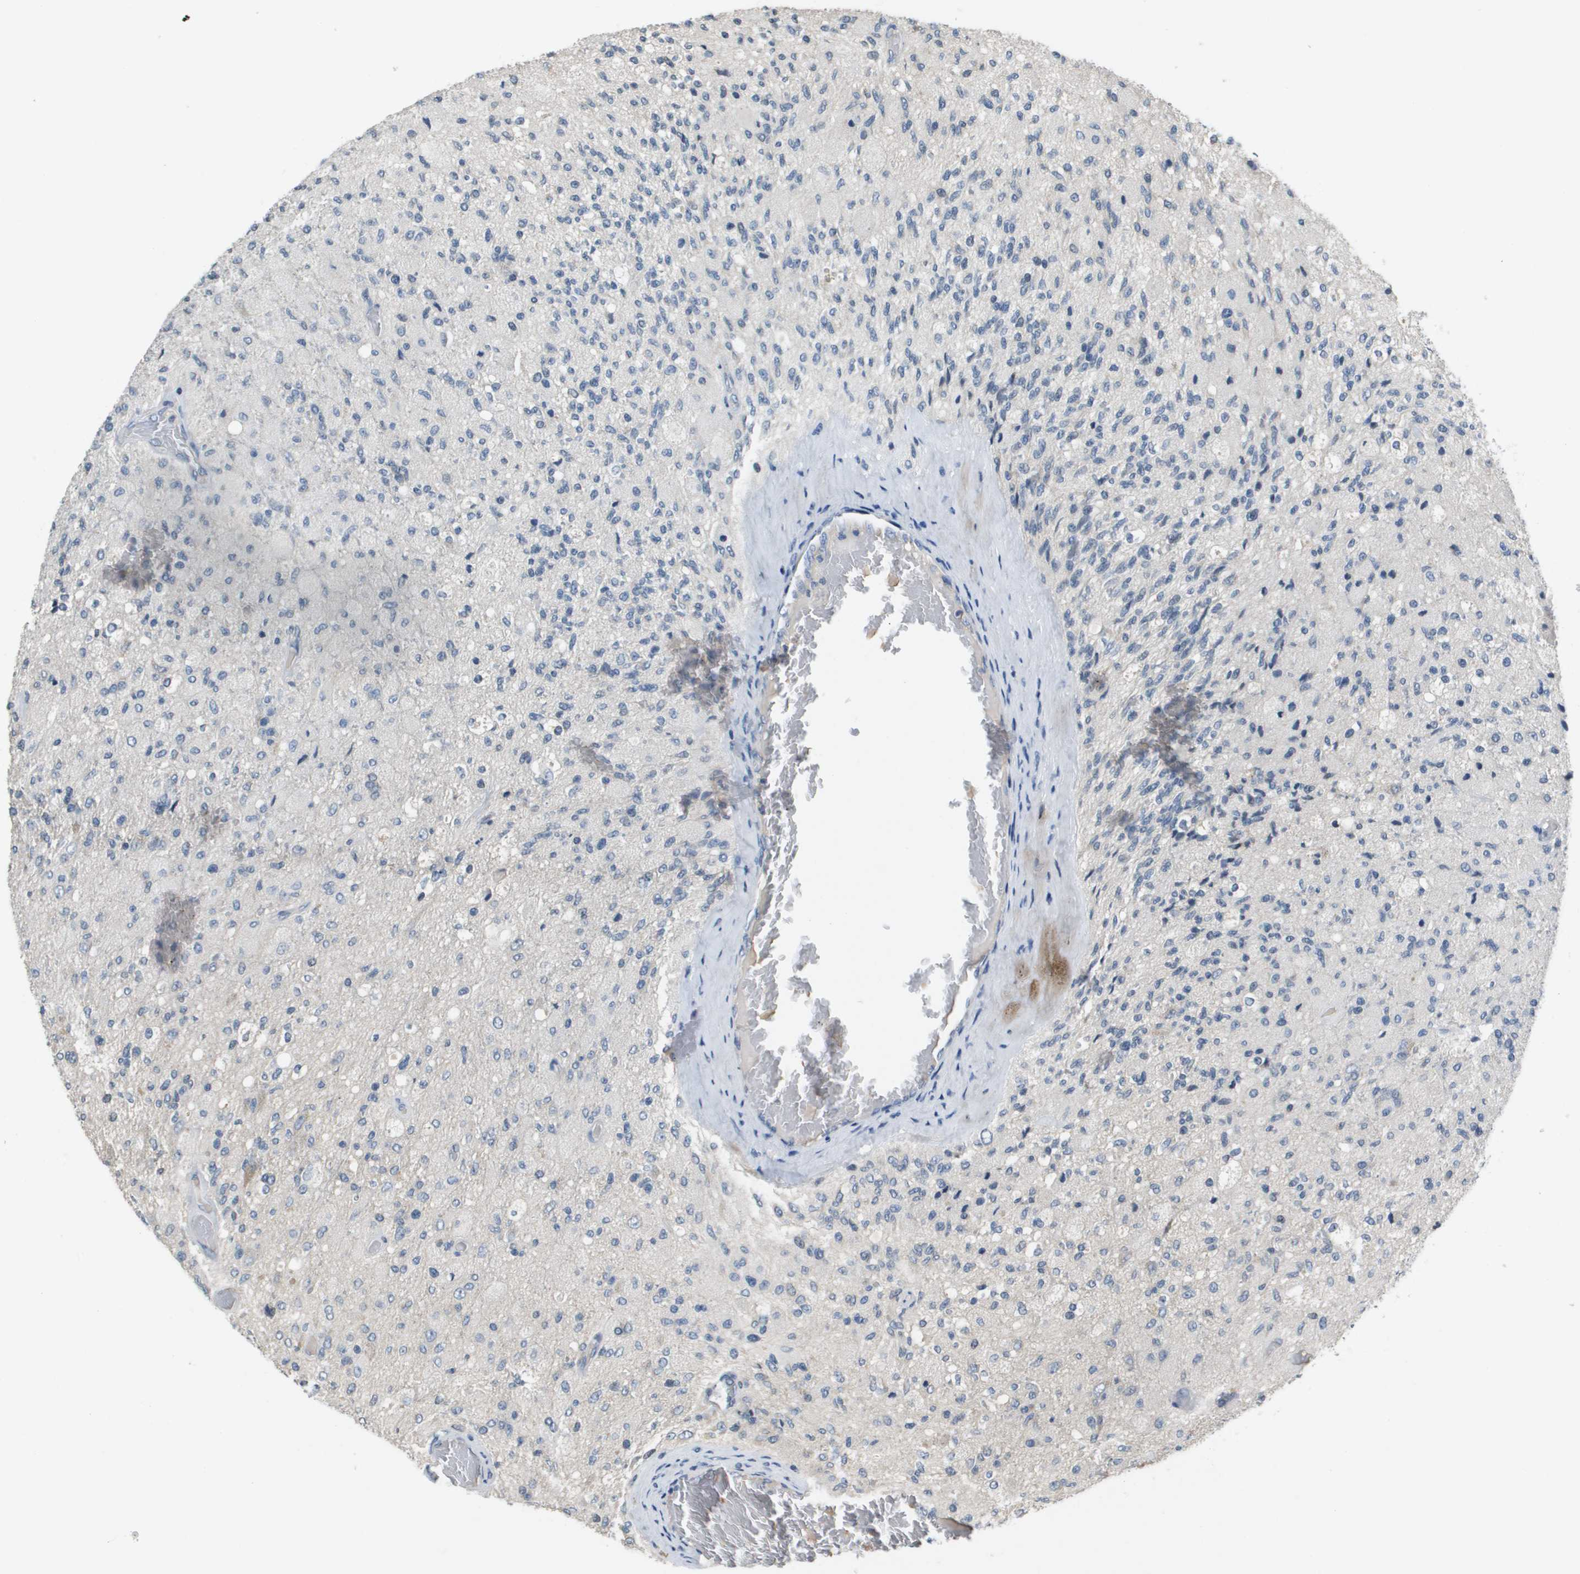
{"staining": {"intensity": "negative", "quantity": "none", "location": "none"}, "tissue": "glioma", "cell_type": "Tumor cells", "image_type": "cancer", "snomed": [{"axis": "morphology", "description": "Normal tissue, NOS"}, {"axis": "morphology", "description": "Glioma, malignant, High grade"}, {"axis": "topography", "description": "Cerebral cortex"}], "caption": "The image displays no significant expression in tumor cells of glioma.", "gene": "CAPN11", "patient": {"sex": "male", "age": 77}}